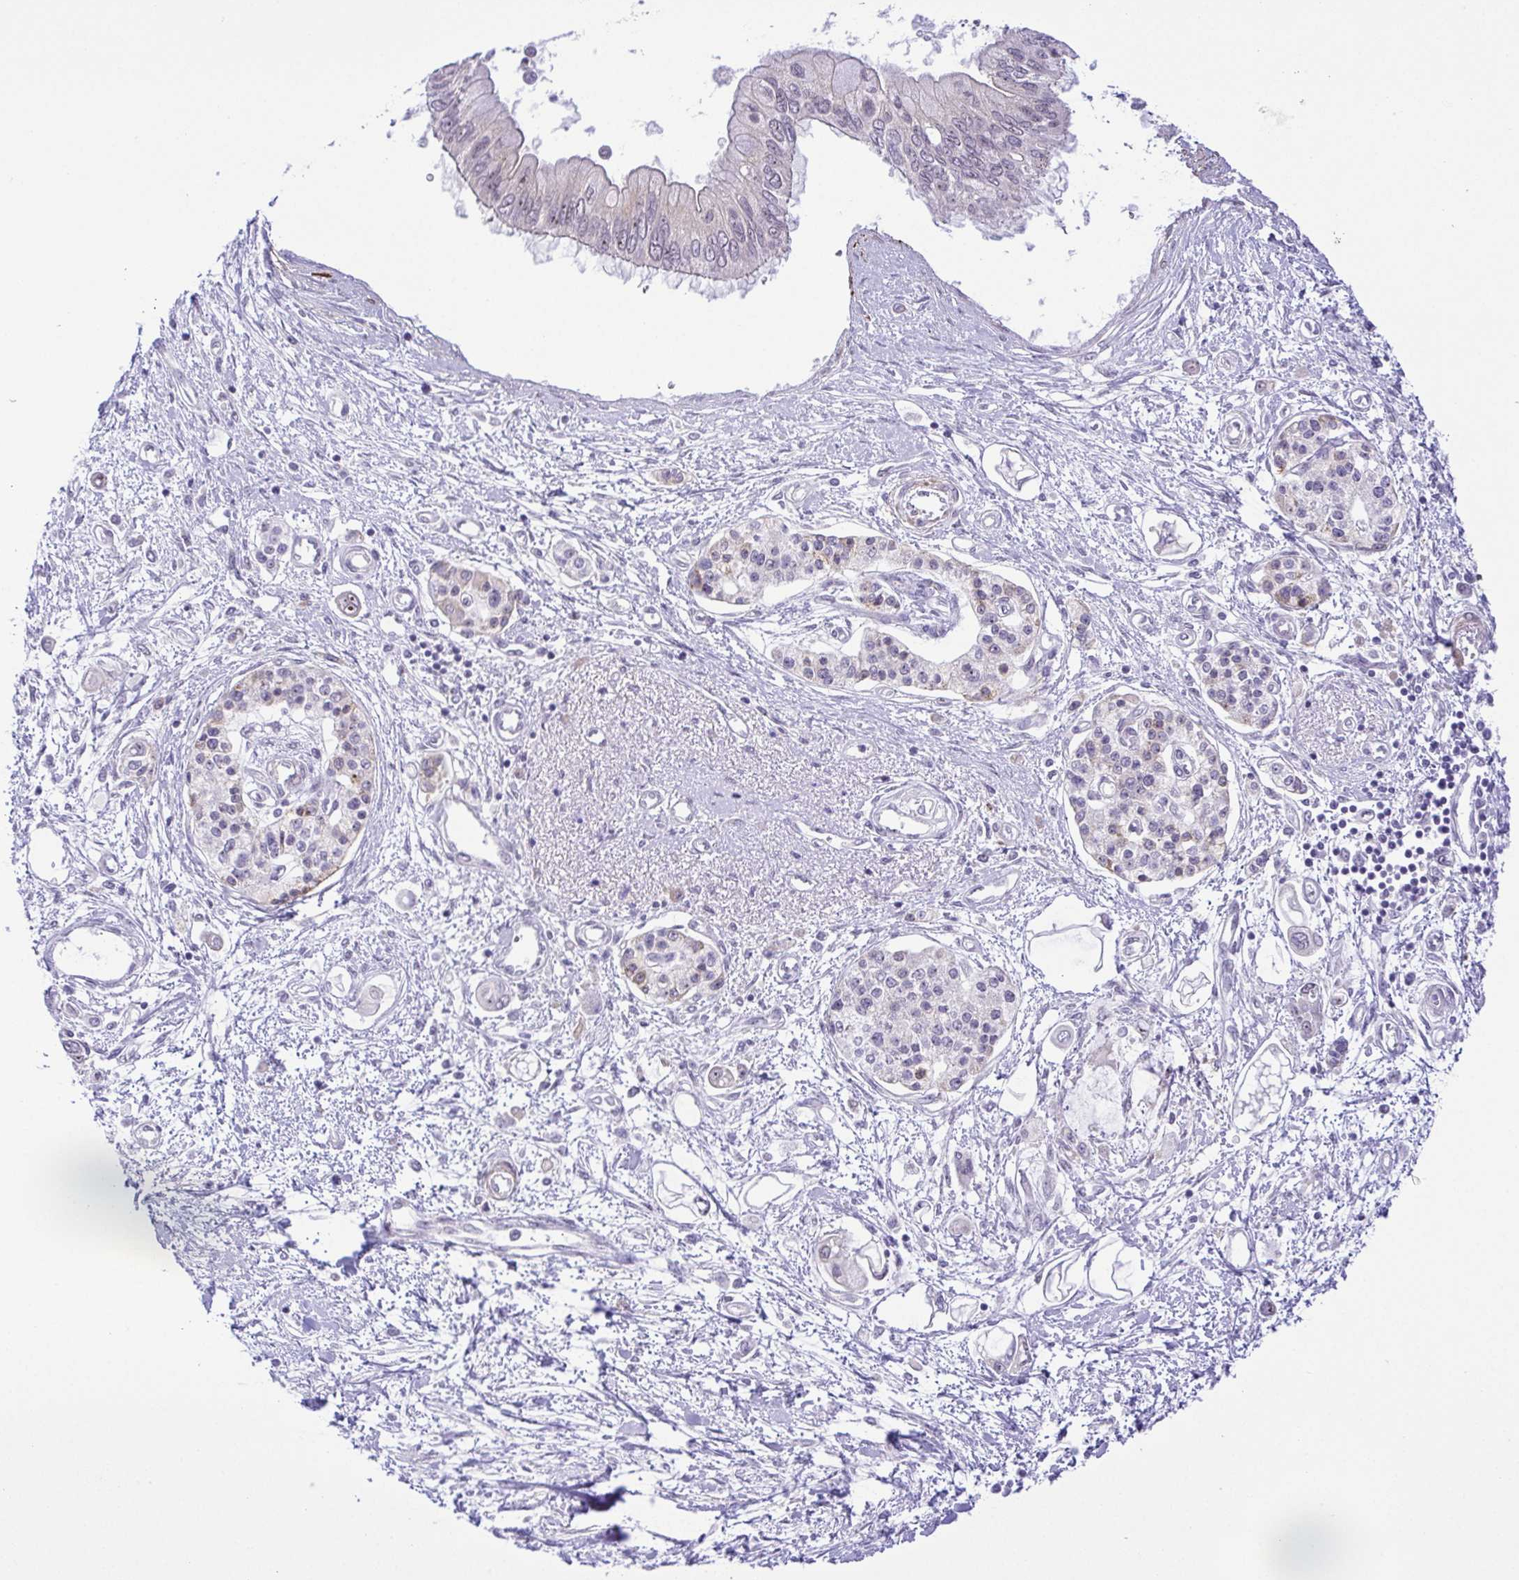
{"staining": {"intensity": "negative", "quantity": "none", "location": "none"}, "tissue": "pancreatic cancer", "cell_type": "Tumor cells", "image_type": "cancer", "snomed": [{"axis": "morphology", "description": "Adenocarcinoma, NOS"}, {"axis": "topography", "description": "Pancreas"}], "caption": "High power microscopy histopathology image of an immunohistochemistry photomicrograph of adenocarcinoma (pancreatic), revealing no significant positivity in tumor cells.", "gene": "RSL24D1", "patient": {"sex": "female", "age": 77}}